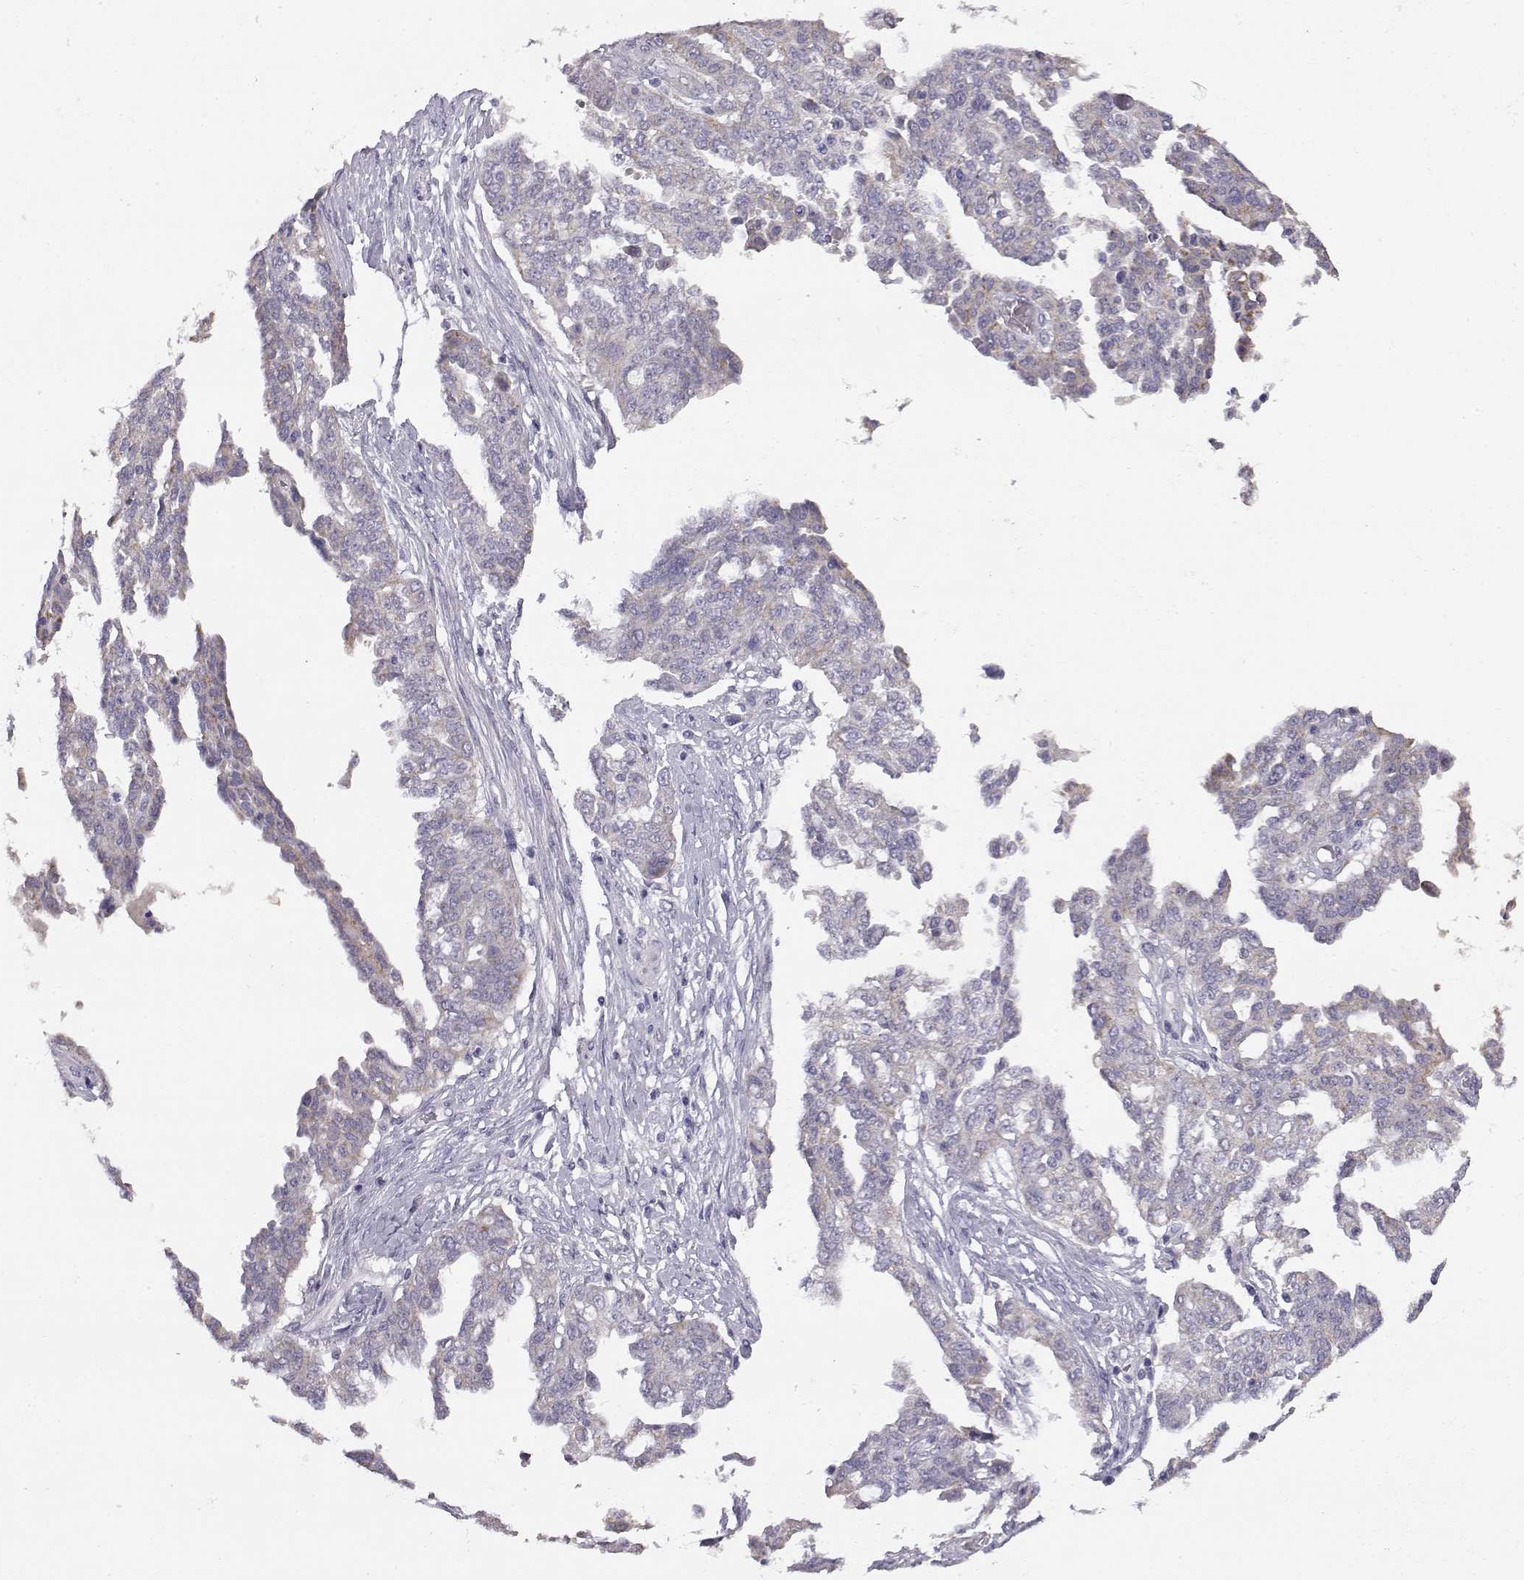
{"staining": {"intensity": "negative", "quantity": "none", "location": "none"}, "tissue": "ovarian cancer", "cell_type": "Tumor cells", "image_type": "cancer", "snomed": [{"axis": "morphology", "description": "Cystadenocarcinoma, serous, NOS"}, {"axis": "topography", "description": "Ovary"}], "caption": "Serous cystadenocarcinoma (ovarian) was stained to show a protein in brown. There is no significant positivity in tumor cells. (Stains: DAB immunohistochemistry with hematoxylin counter stain, Microscopy: brightfield microscopy at high magnification).", "gene": "KCNMB4", "patient": {"sex": "female", "age": 67}}